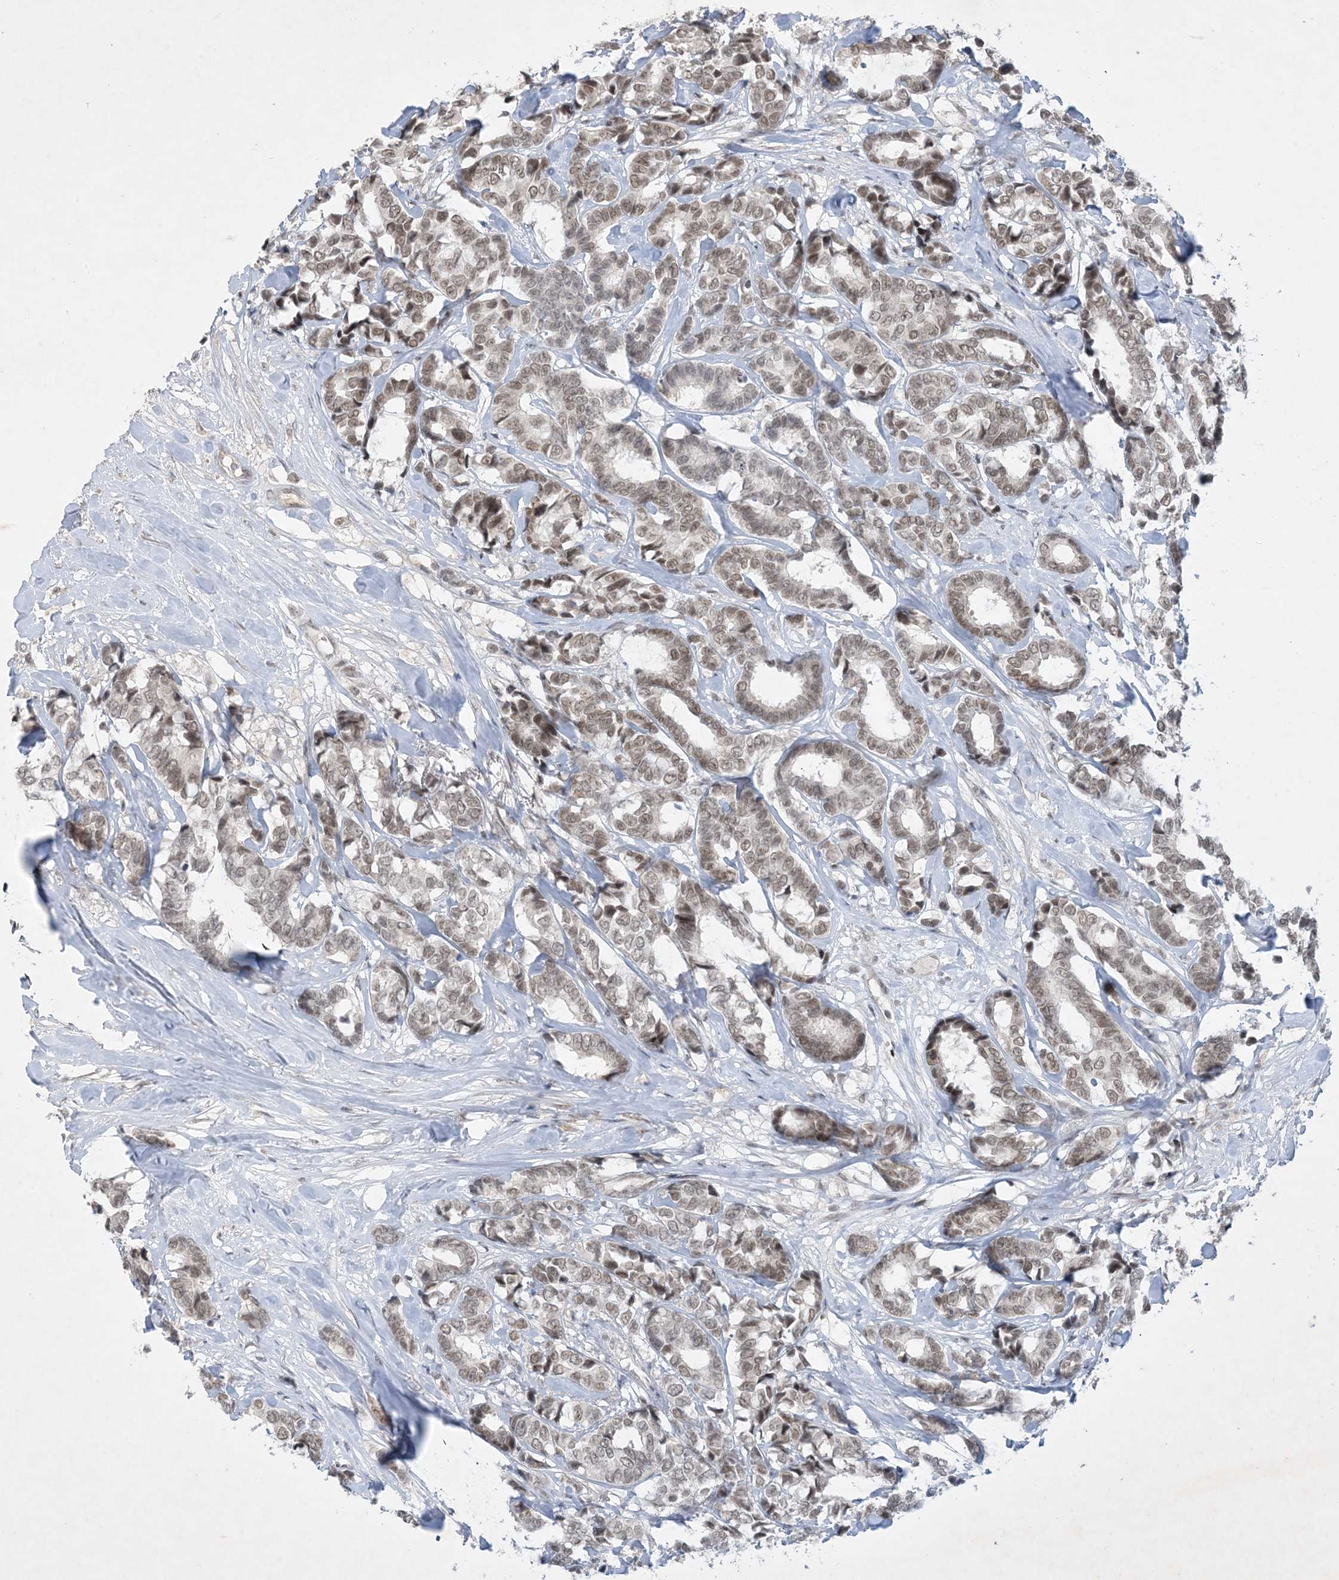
{"staining": {"intensity": "moderate", "quantity": ">75%", "location": "nuclear"}, "tissue": "breast cancer", "cell_type": "Tumor cells", "image_type": "cancer", "snomed": [{"axis": "morphology", "description": "Duct carcinoma"}, {"axis": "topography", "description": "Breast"}], "caption": "Immunohistochemistry of human breast cancer reveals medium levels of moderate nuclear expression in about >75% of tumor cells.", "gene": "ZNF674", "patient": {"sex": "female", "age": 87}}